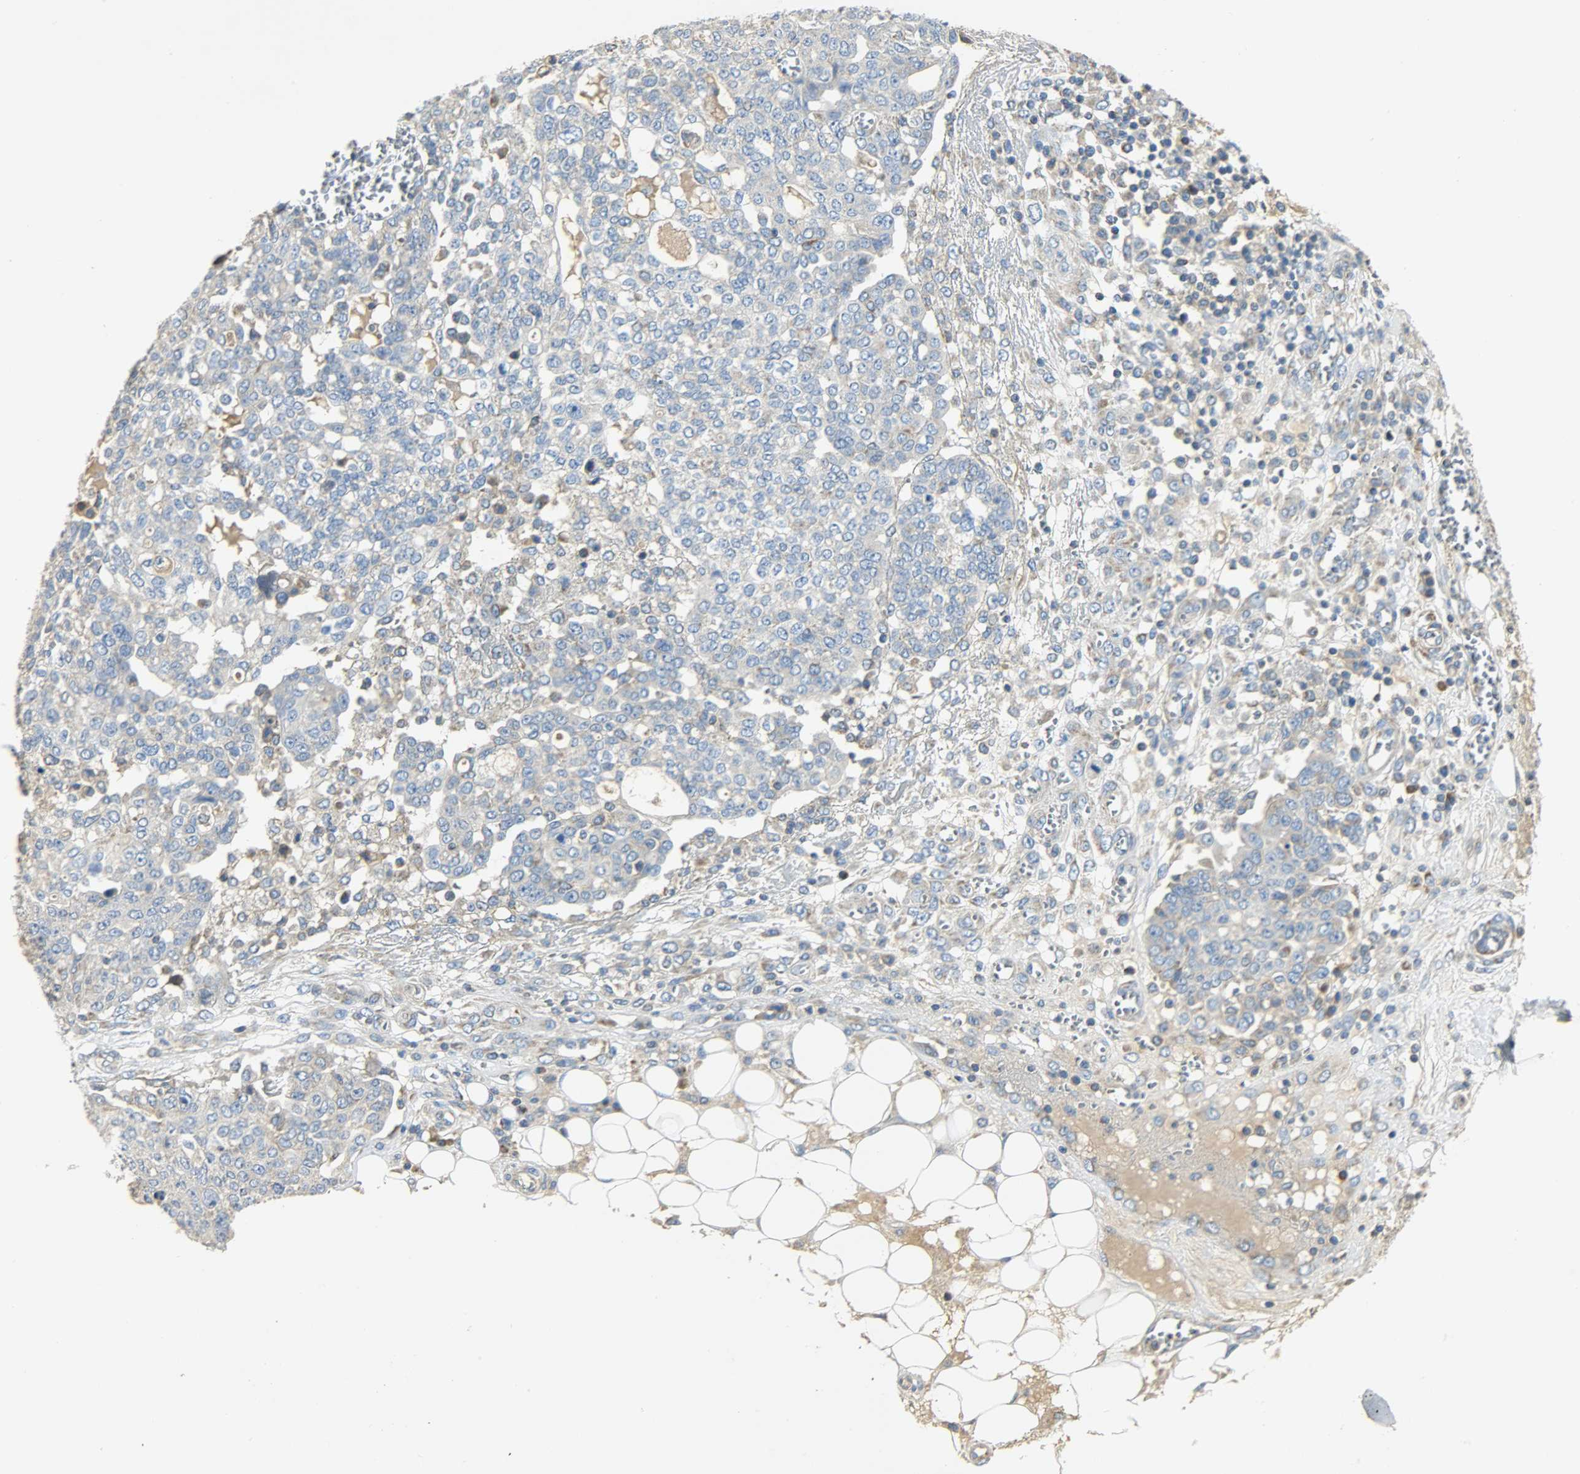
{"staining": {"intensity": "weak", "quantity": ">75%", "location": "cytoplasmic/membranous"}, "tissue": "ovarian cancer", "cell_type": "Tumor cells", "image_type": "cancer", "snomed": [{"axis": "morphology", "description": "Cystadenocarcinoma, serous, NOS"}, {"axis": "topography", "description": "Soft tissue"}, {"axis": "topography", "description": "Ovary"}], "caption": "This is a photomicrograph of immunohistochemistry staining of ovarian serous cystadenocarcinoma, which shows weak staining in the cytoplasmic/membranous of tumor cells.", "gene": "NNT", "patient": {"sex": "female", "age": 57}}